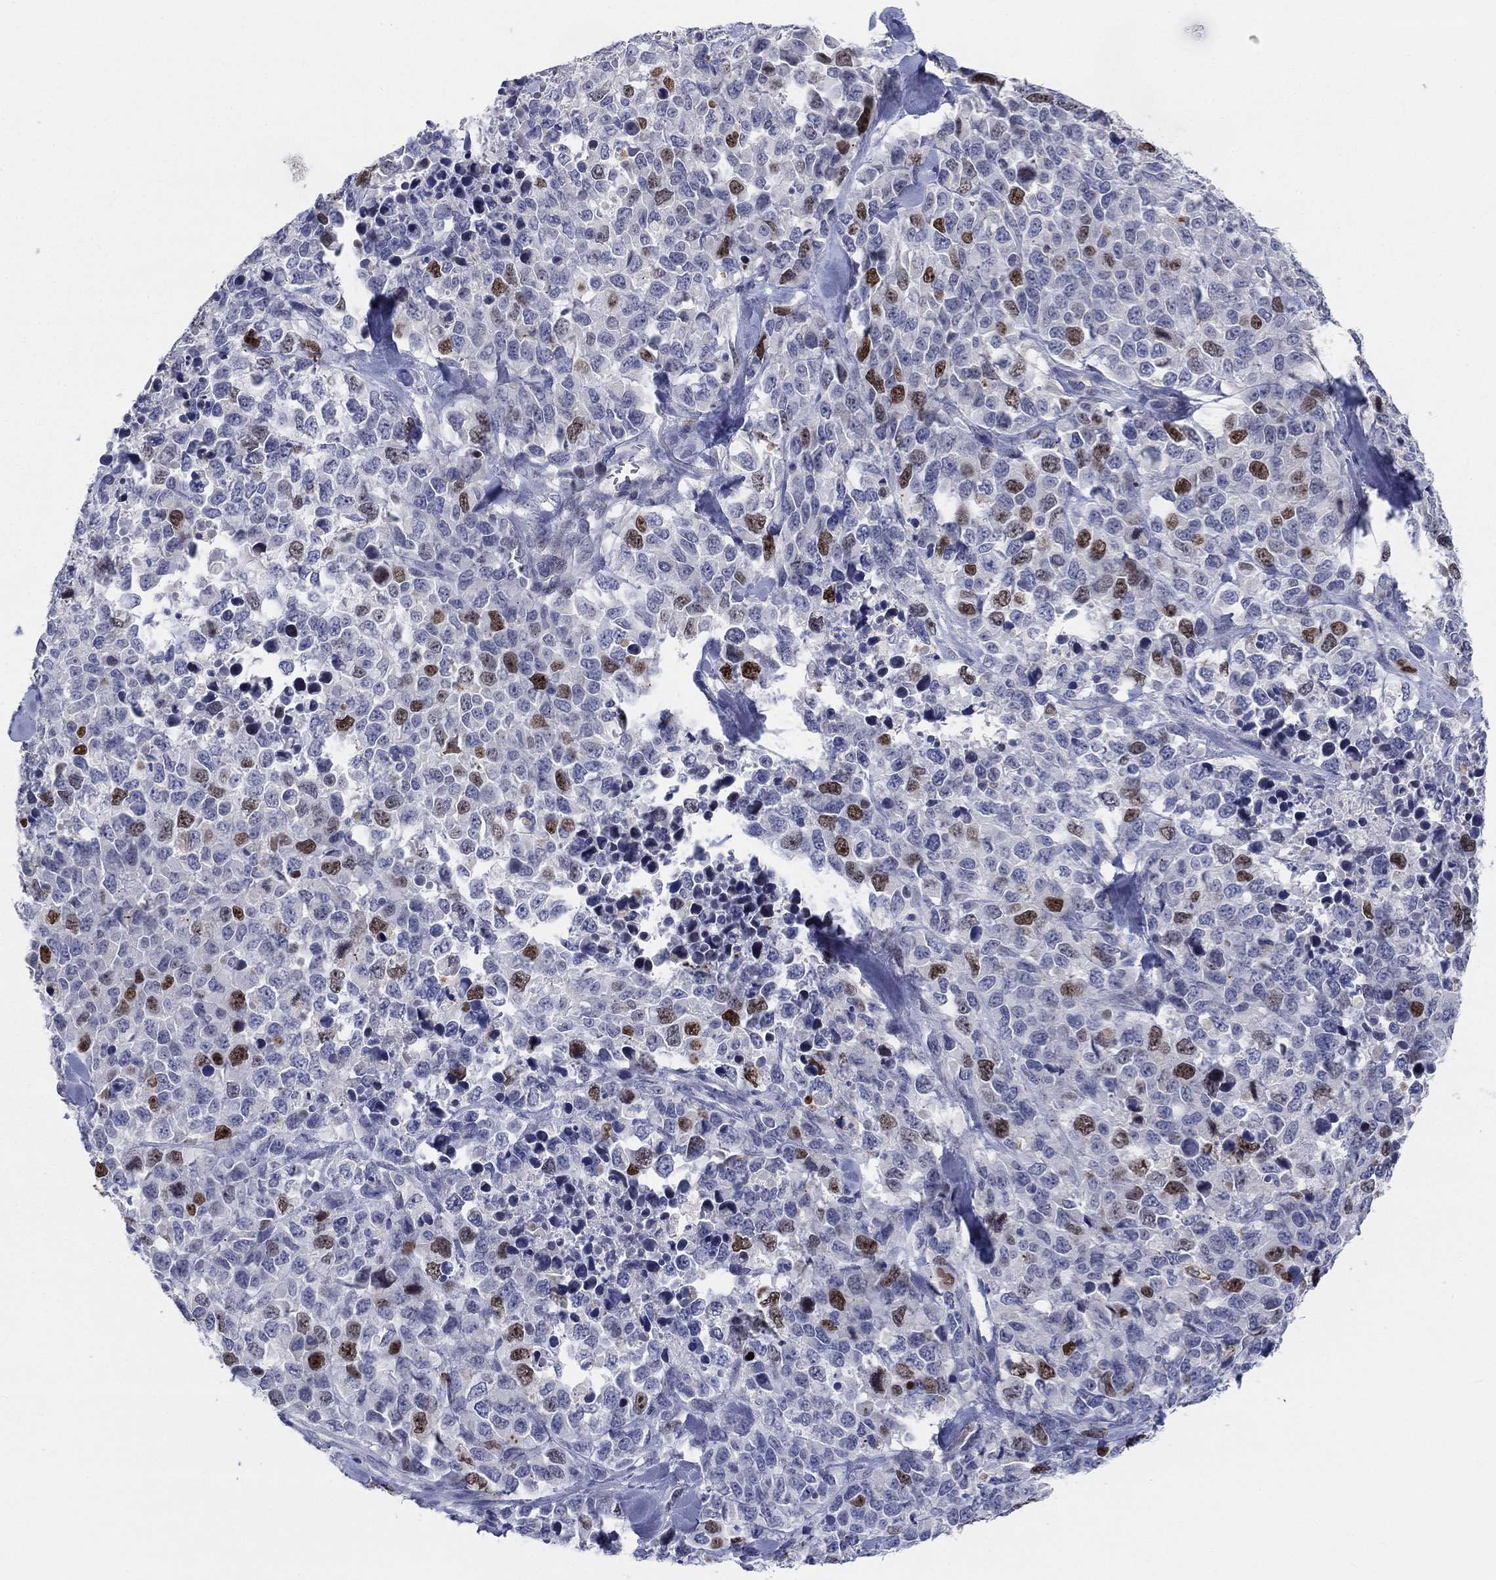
{"staining": {"intensity": "strong", "quantity": "<25%", "location": "nuclear"}, "tissue": "melanoma", "cell_type": "Tumor cells", "image_type": "cancer", "snomed": [{"axis": "morphology", "description": "Malignant melanoma, Metastatic site"}, {"axis": "topography", "description": "Skin"}], "caption": "Immunohistochemical staining of human melanoma displays medium levels of strong nuclear protein positivity in approximately <25% of tumor cells.", "gene": "PRC1", "patient": {"sex": "male", "age": 84}}